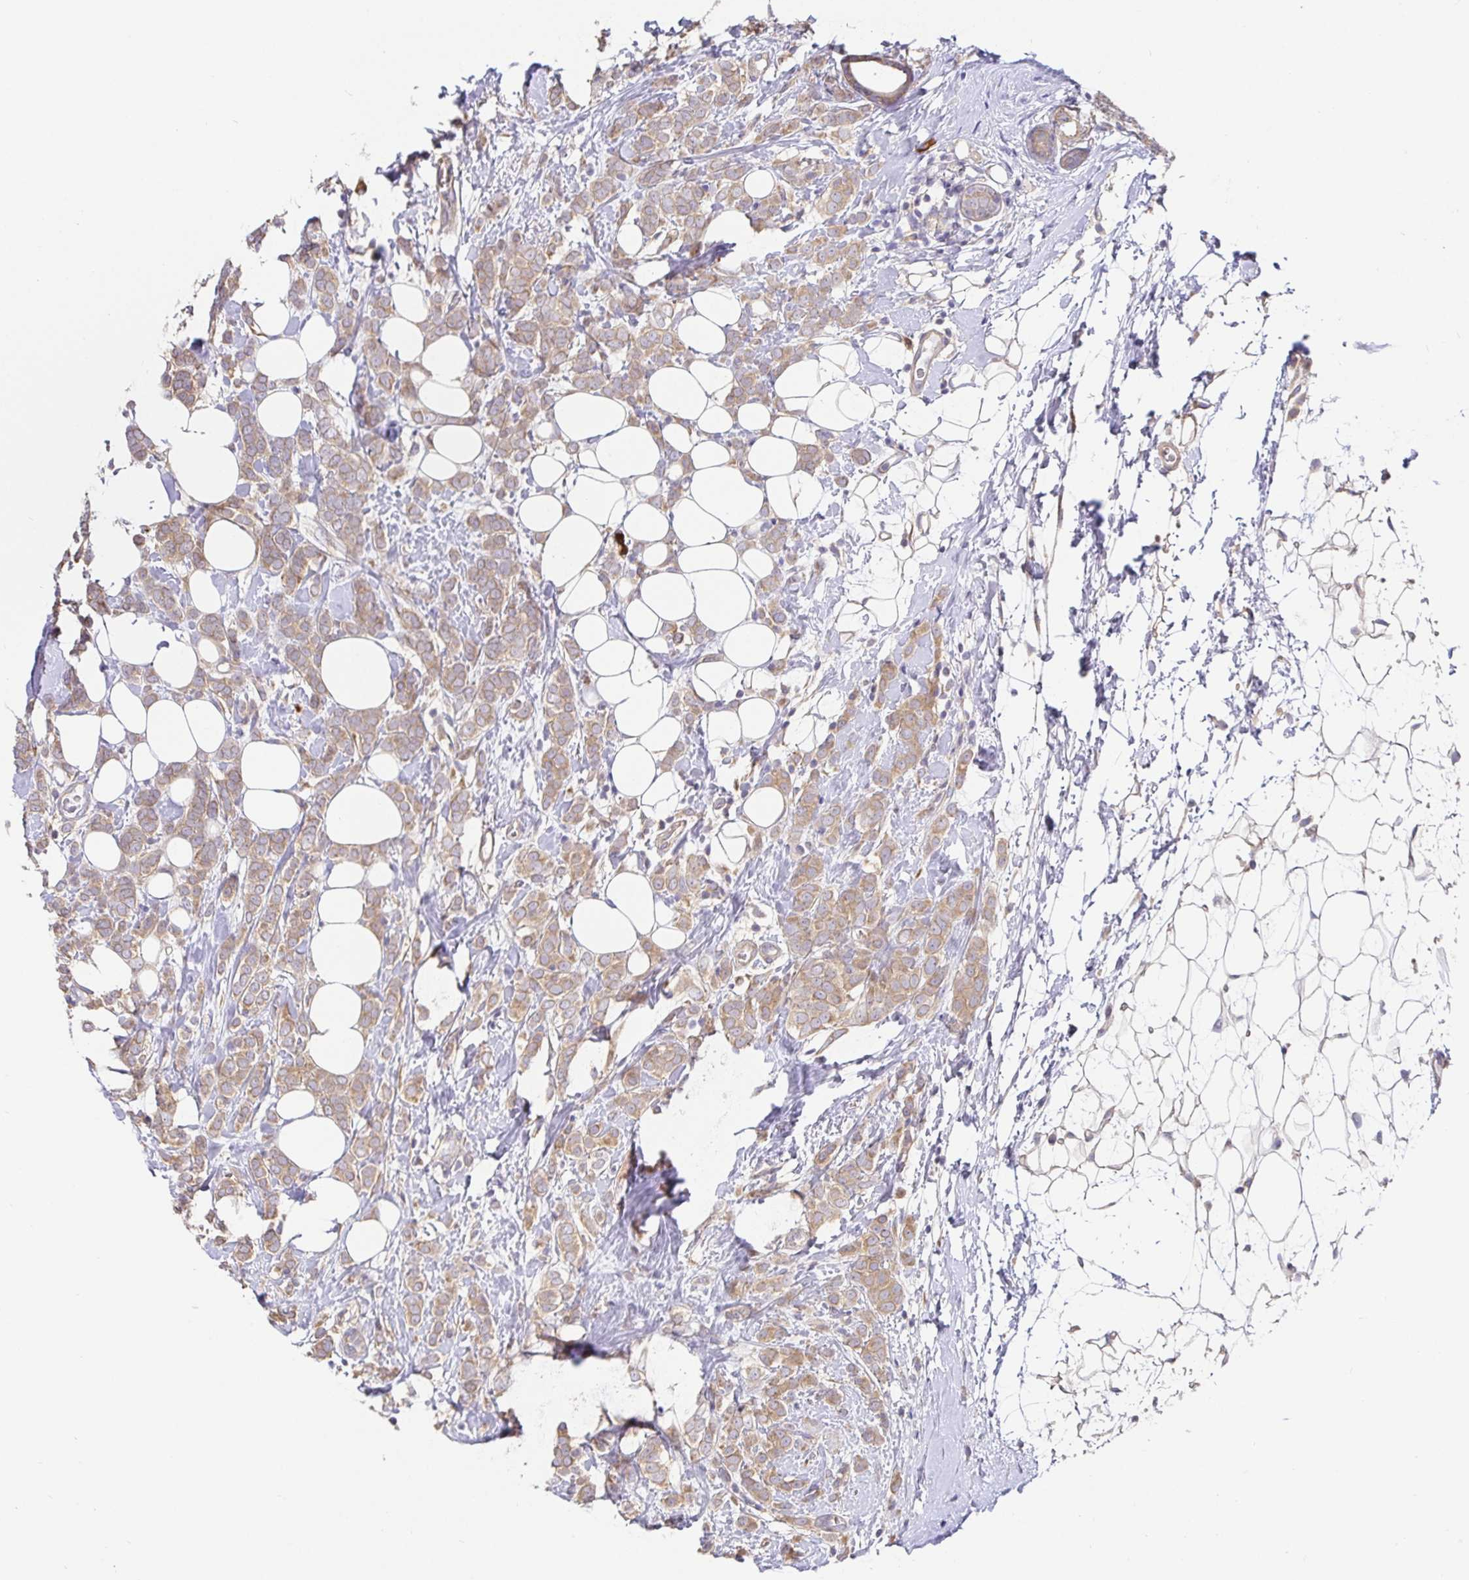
{"staining": {"intensity": "weak", "quantity": ">75%", "location": "cytoplasmic/membranous"}, "tissue": "breast cancer", "cell_type": "Tumor cells", "image_type": "cancer", "snomed": [{"axis": "morphology", "description": "Lobular carcinoma"}, {"axis": "topography", "description": "Breast"}], "caption": "Immunohistochemistry (IHC) of human breast lobular carcinoma shows low levels of weak cytoplasmic/membranous staining in about >75% of tumor cells. Using DAB (3,3'-diaminobenzidine) (brown) and hematoxylin (blue) stains, captured at high magnification using brightfield microscopy.", "gene": "PDPK1", "patient": {"sex": "female", "age": 49}}